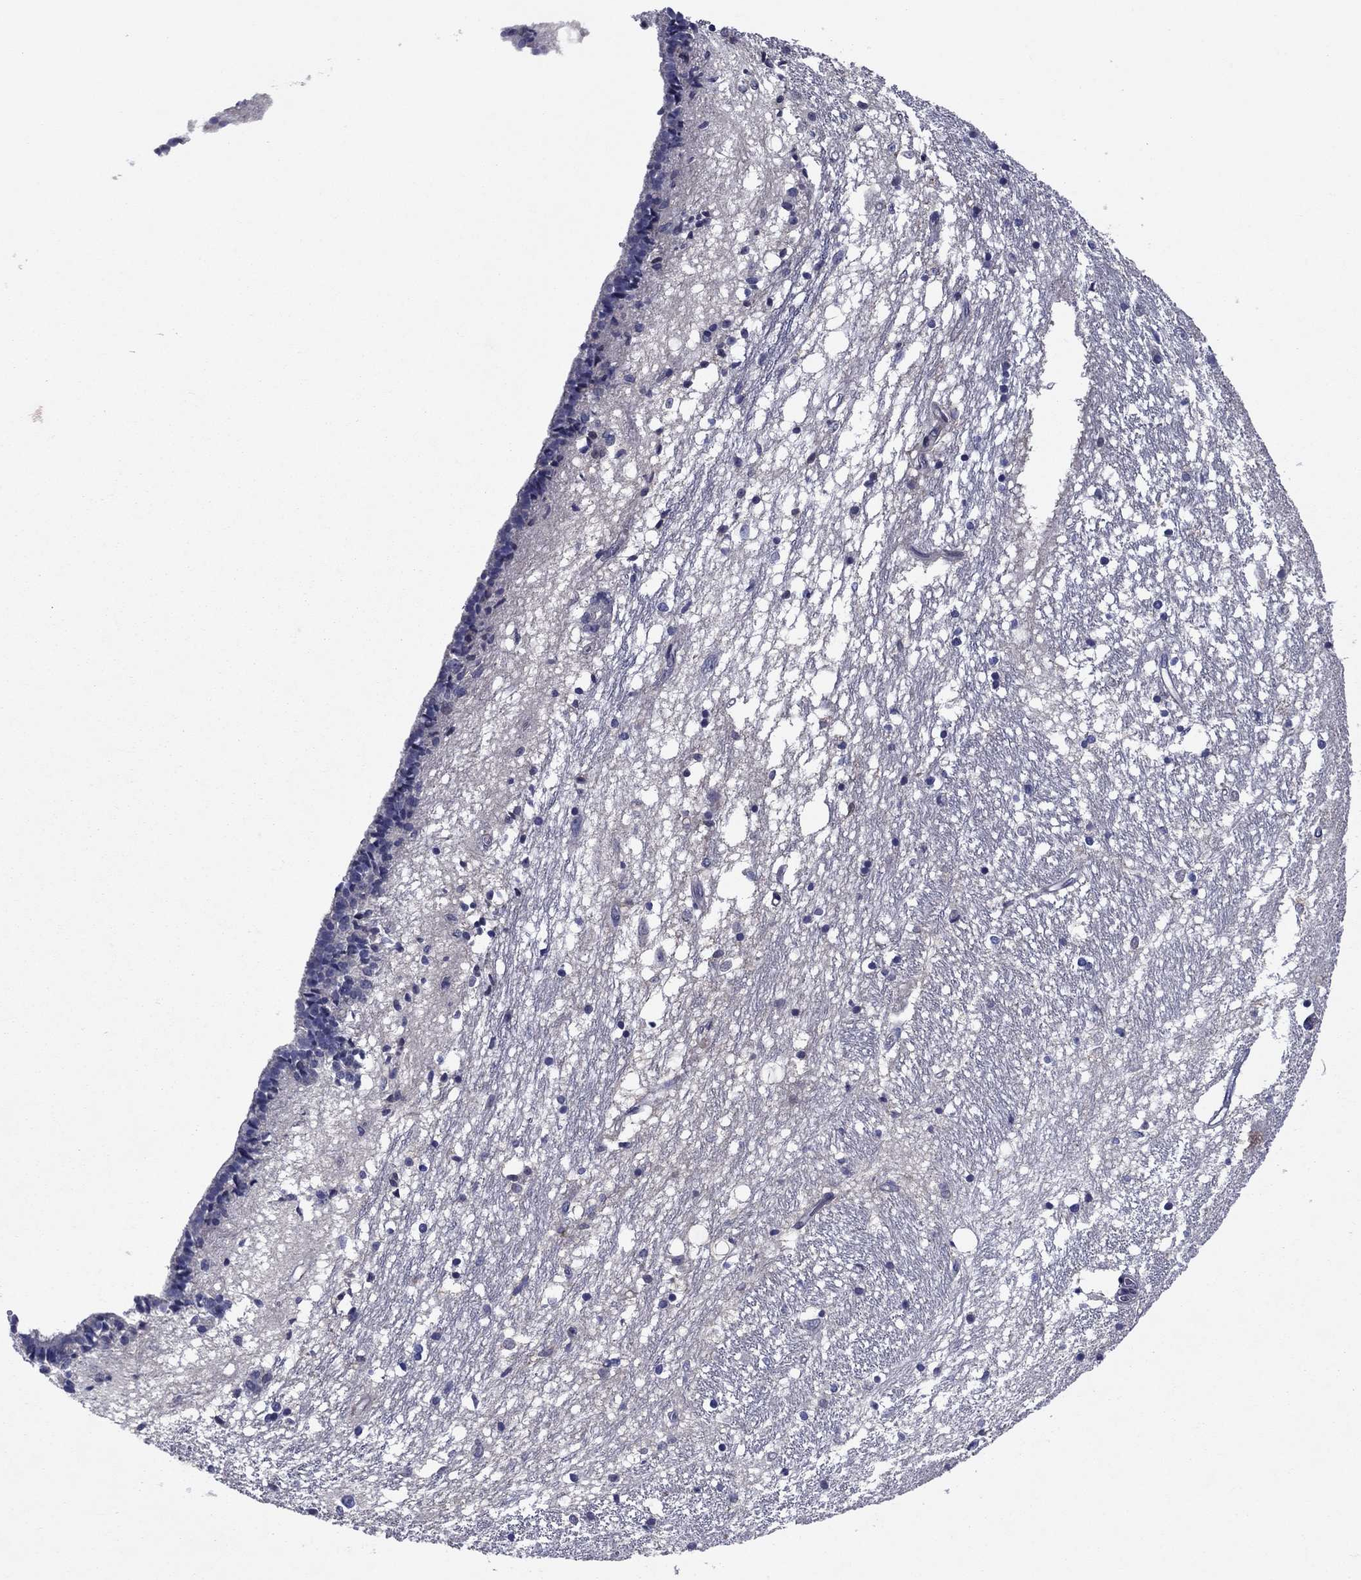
{"staining": {"intensity": "negative", "quantity": "none", "location": "none"}, "tissue": "caudate", "cell_type": "Glial cells", "image_type": "normal", "snomed": [{"axis": "morphology", "description": "Normal tissue, NOS"}, {"axis": "topography", "description": "Lateral ventricle wall"}], "caption": "IHC image of benign human caudate stained for a protein (brown), which reveals no expression in glial cells. (Stains: DAB (3,3'-diaminobenzidine) IHC with hematoxylin counter stain, Microscopy: brightfield microscopy at high magnification).", "gene": "MSRB1", "patient": {"sex": "female", "age": 71}}